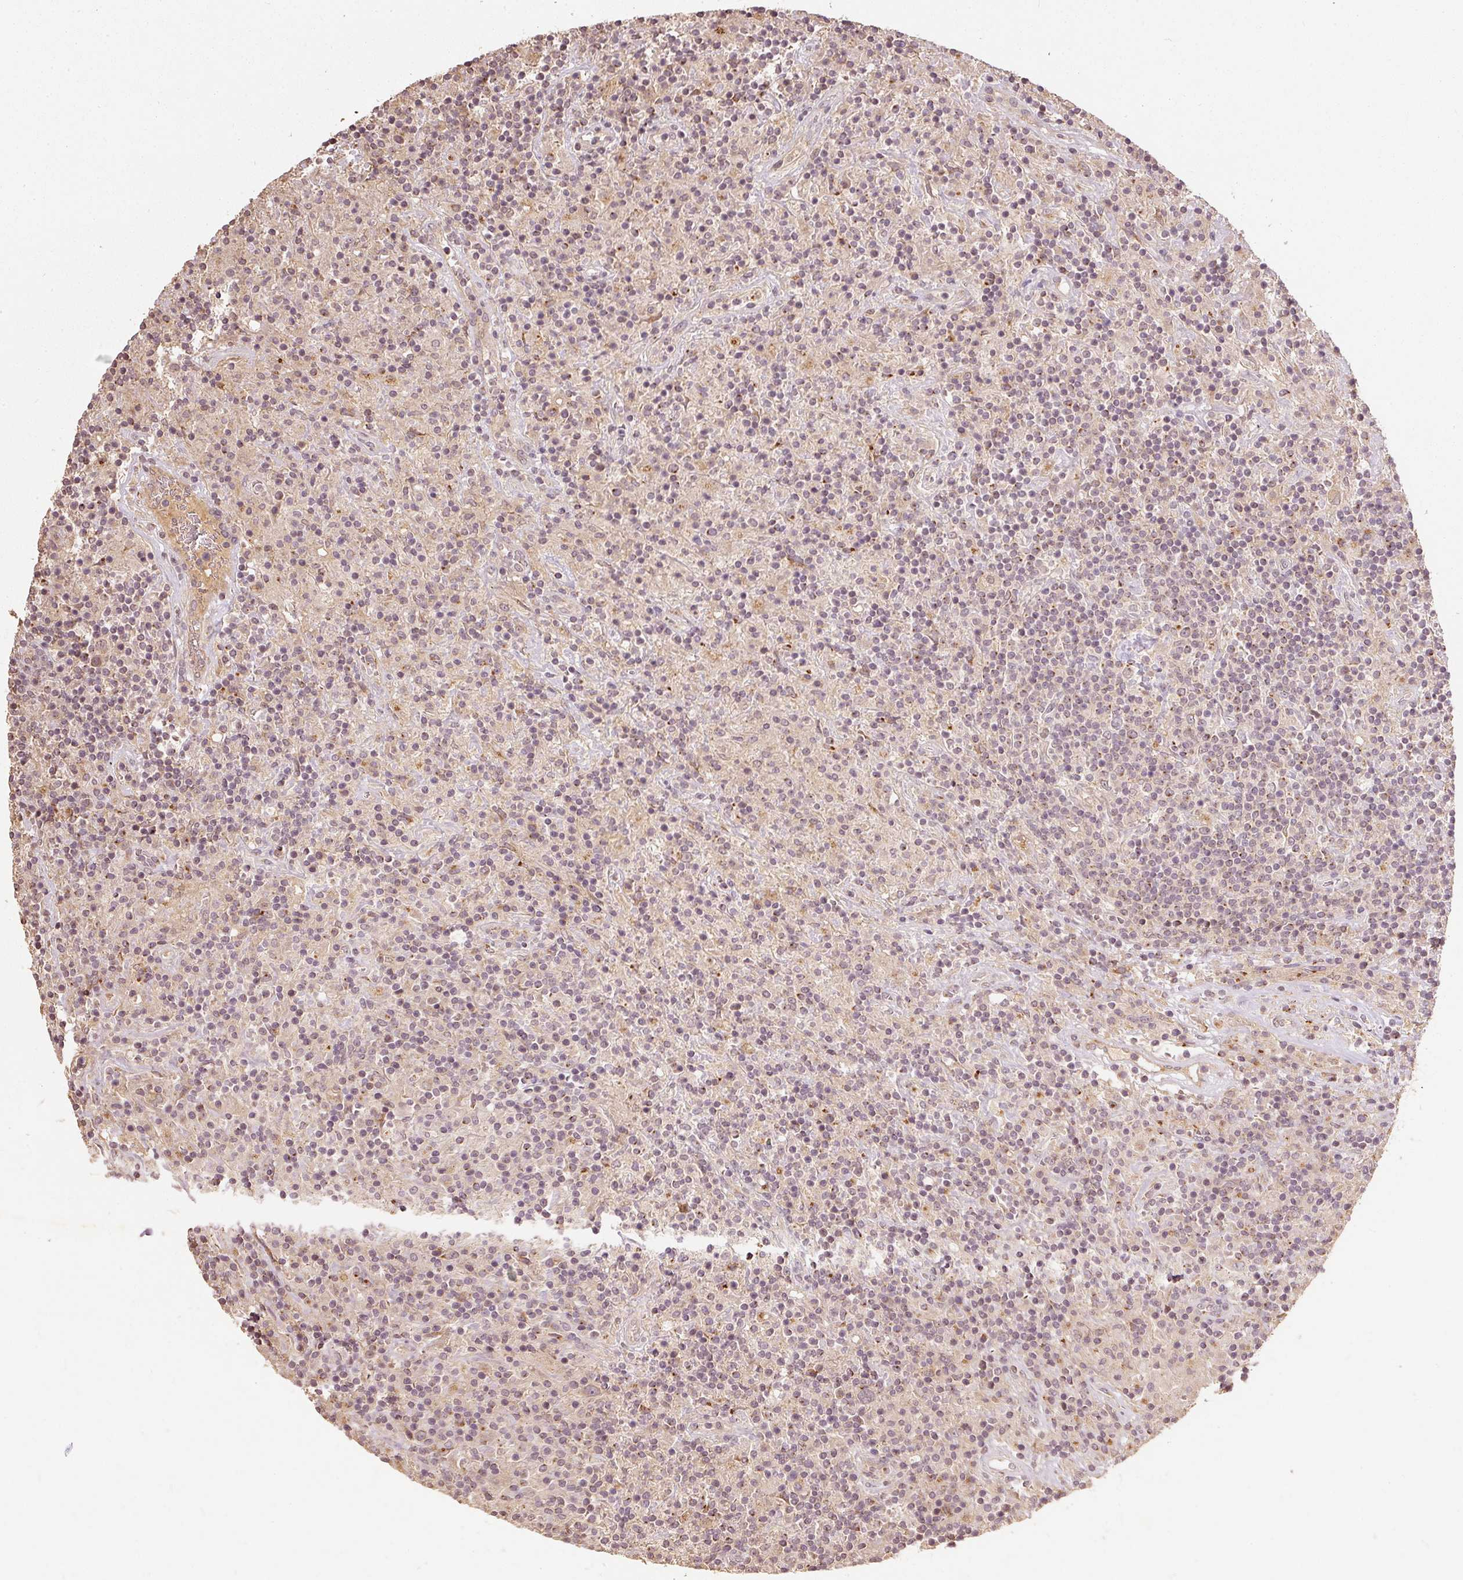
{"staining": {"intensity": "weak", "quantity": ">75%", "location": "cytoplasmic/membranous"}, "tissue": "lymphoma", "cell_type": "Tumor cells", "image_type": "cancer", "snomed": [{"axis": "morphology", "description": "Hodgkin's disease, NOS"}, {"axis": "topography", "description": "Lymph node"}], "caption": "Hodgkin's disease was stained to show a protein in brown. There is low levels of weak cytoplasmic/membranous positivity in about >75% of tumor cells.", "gene": "FUT8", "patient": {"sex": "male", "age": 70}}